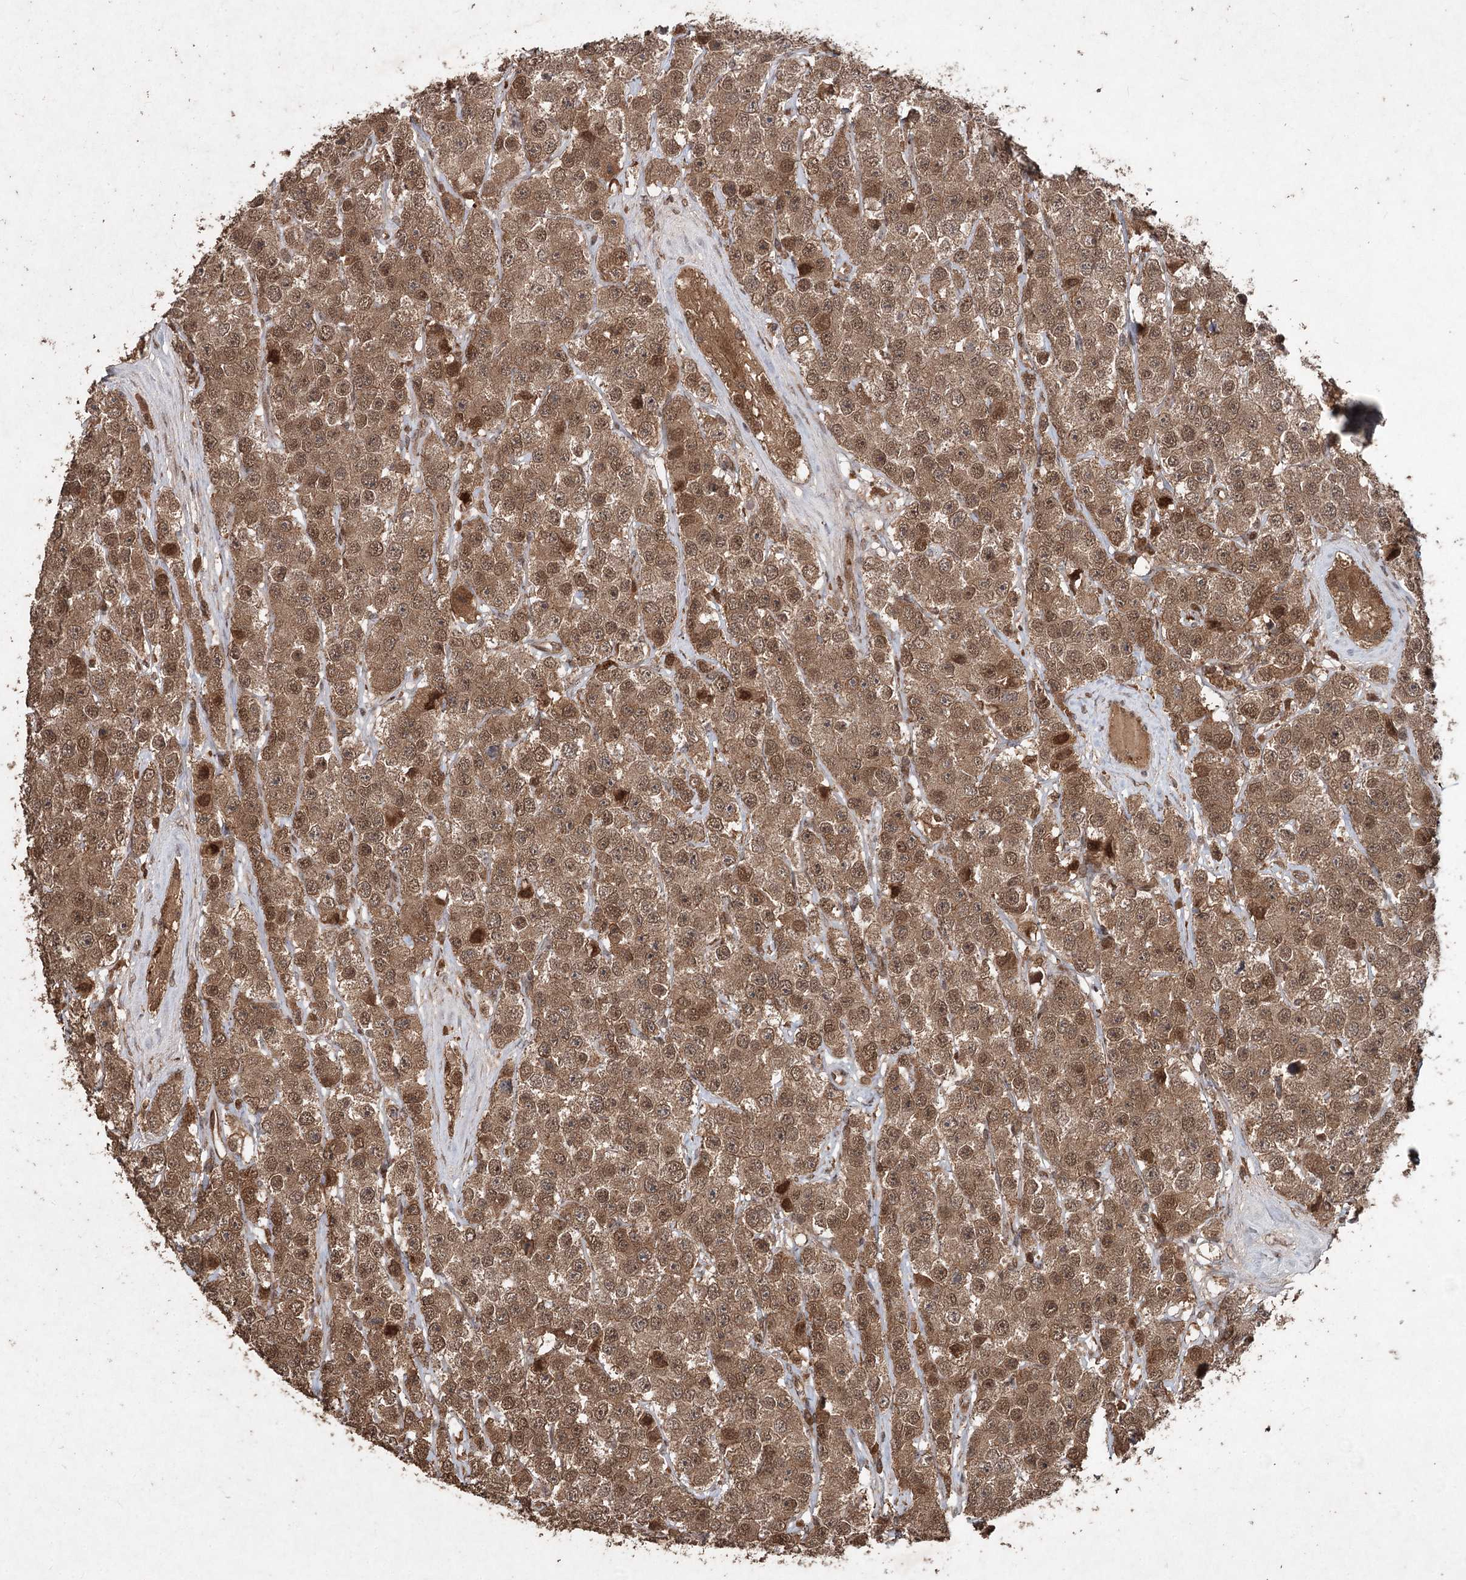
{"staining": {"intensity": "moderate", "quantity": ">75%", "location": "cytoplasmic/membranous,nuclear"}, "tissue": "testis cancer", "cell_type": "Tumor cells", "image_type": "cancer", "snomed": [{"axis": "morphology", "description": "Seminoma, NOS"}, {"axis": "topography", "description": "Testis"}], "caption": "DAB (3,3'-diaminobenzidine) immunohistochemical staining of seminoma (testis) shows moderate cytoplasmic/membranous and nuclear protein staining in about >75% of tumor cells. (DAB = brown stain, brightfield microscopy at high magnification).", "gene": "FBXO7", "patient": {"sex": "male", "age": 28}}